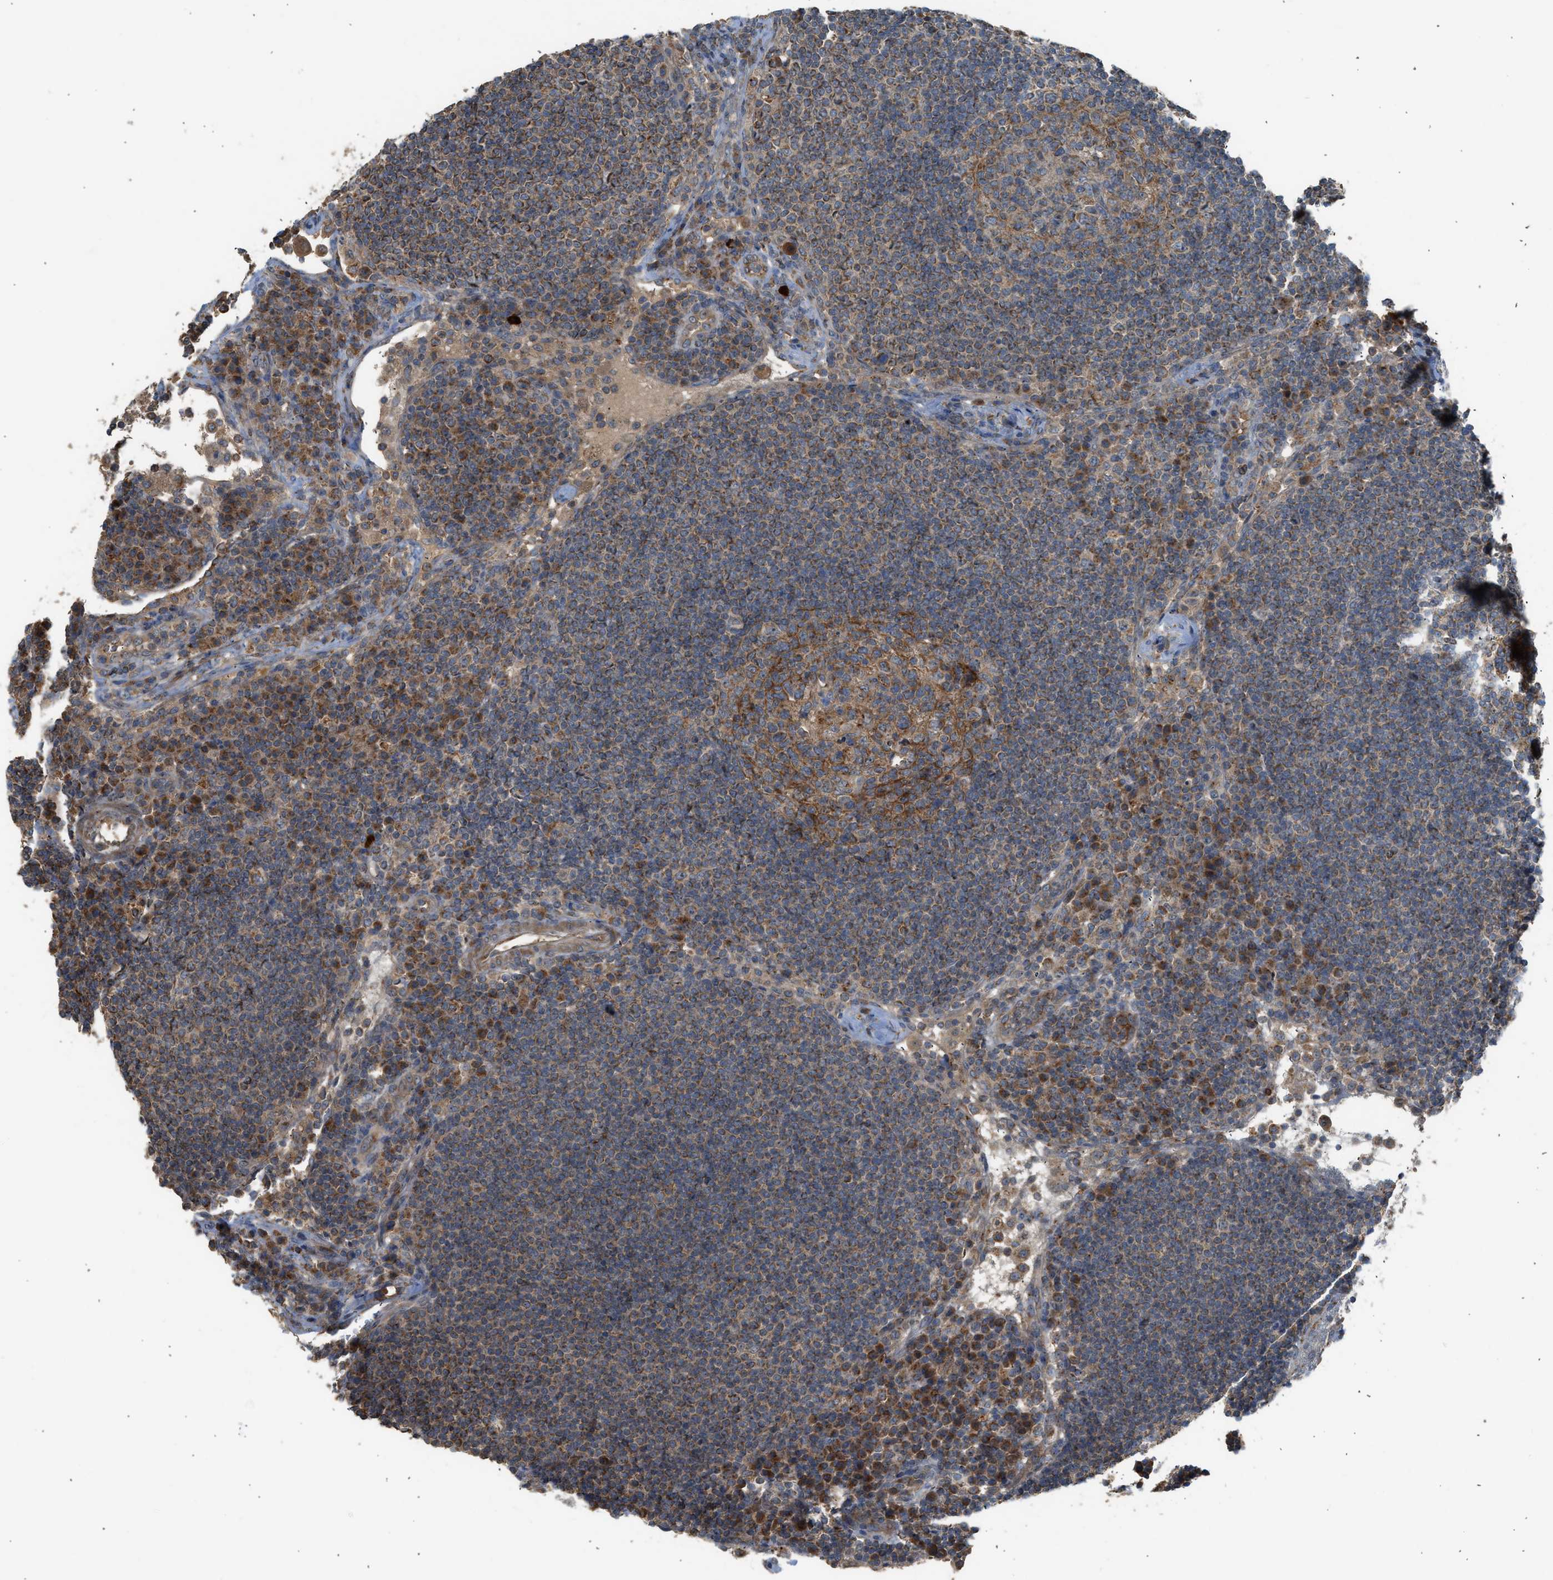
{"staining": {"intensity": "strong", "quantity": ">75%", "location": "cytoplasmic/membranous"}, "tissue": "lymph node", "cell_type": "Germinal center cells", "image_type": "normal", "snomed": [{"axis": "morphology", "description": "Normal tissue, NOS"}, {"axis": "topography", "description": "Lymph node"}], "caption": "Protein expression analysis of unremarkable human lymph node reveals strong cytoplasmic/membranous staining in about >75% of germinal center cells.", "gene": "STARD3", "patient": {"sex": "female", "age": 53}}